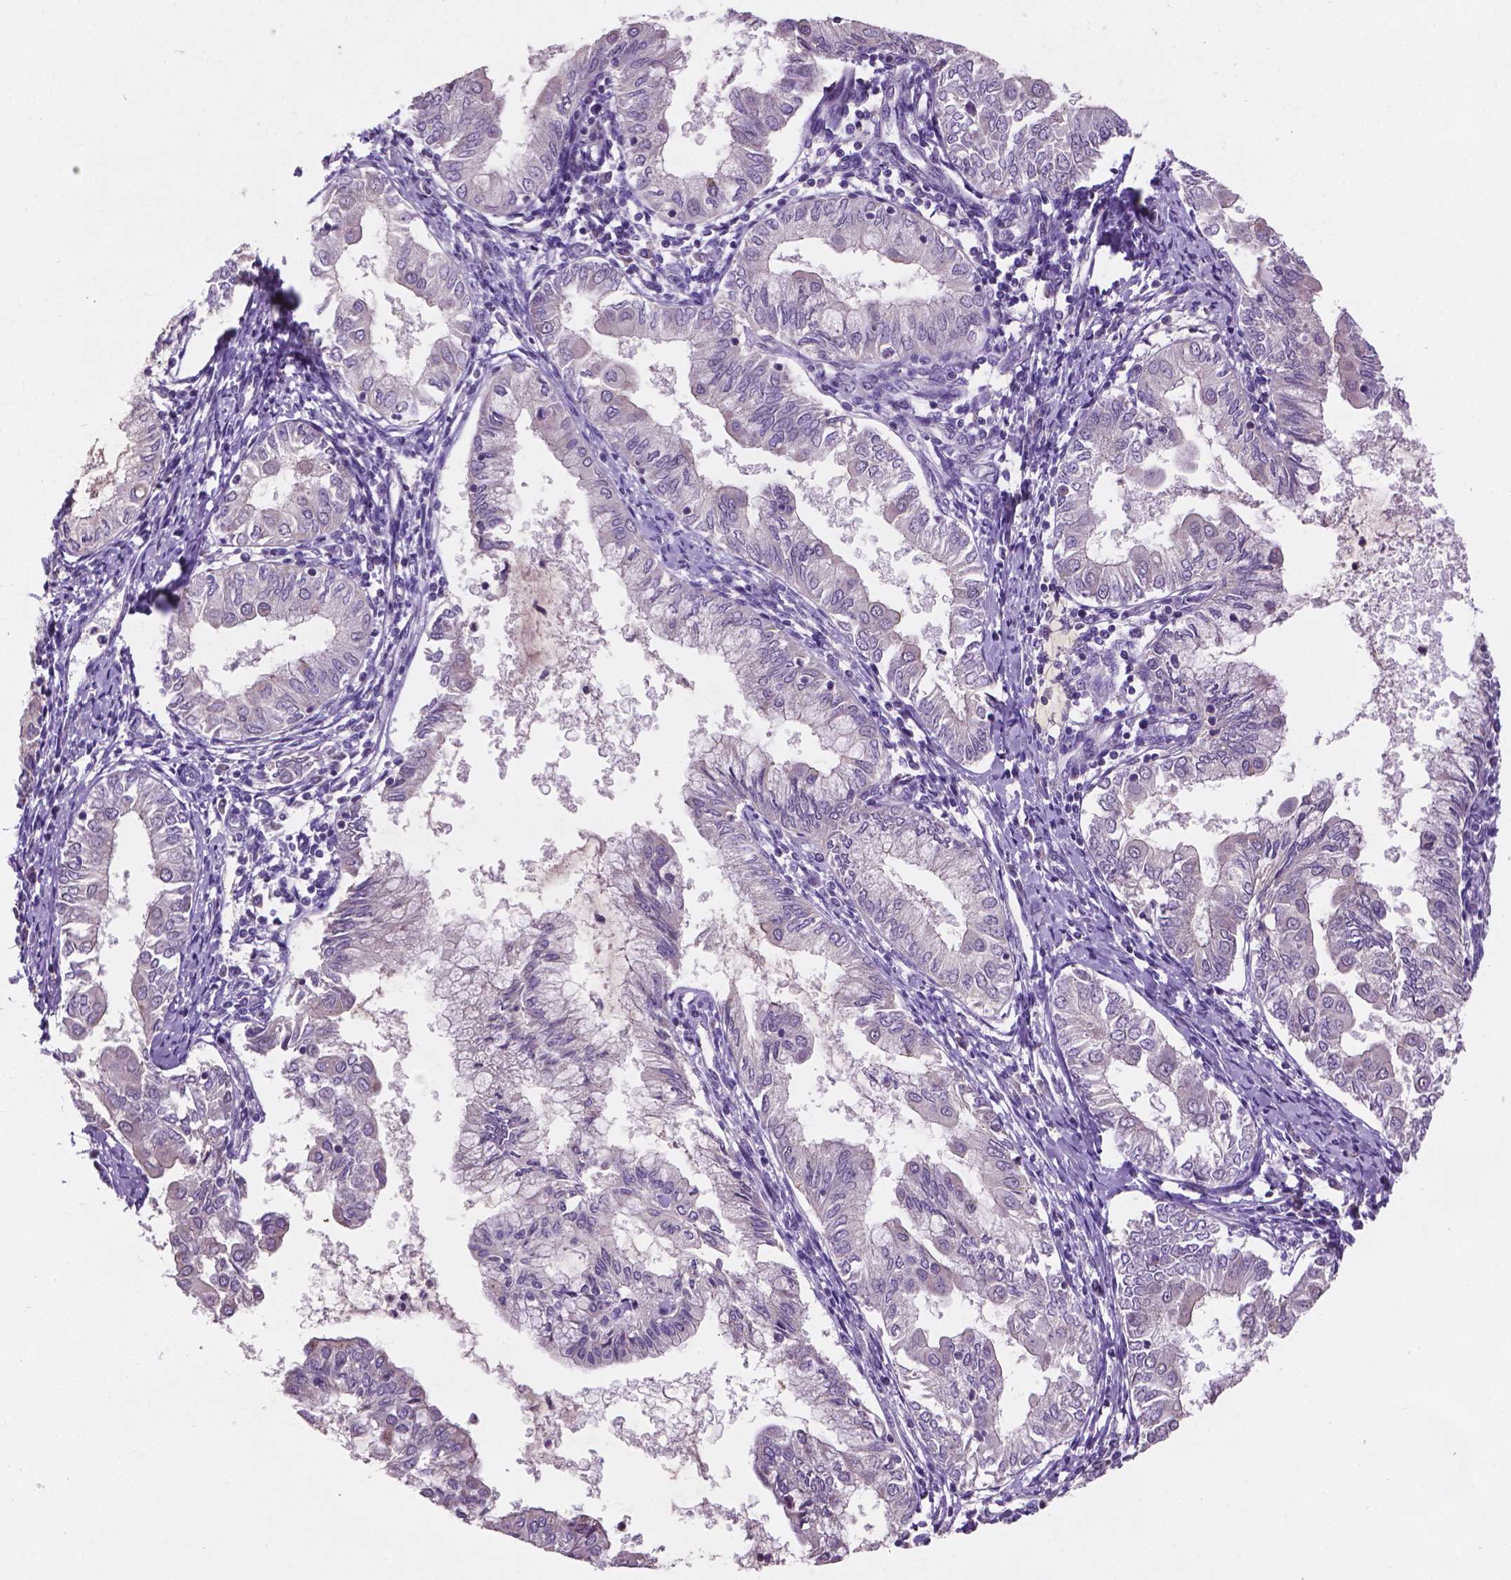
{"staining": {"intensity": "negative", "quantity": "none", "location": "none"}, "tissue": "endometrial cancer", "cell_type": "Tumor cells", "image_type": "cancer", "snomed": [{"axis": "morphology", "description": "Adenocarcinoma, NOS"}, {"axis": "topography", "description": "Endometrium"}], "caption": "Tumor cells show no significant protein staining in endometrial cancer.", "gene": "GXYLT2", "patient": {"sex": "female", "age": 68}}